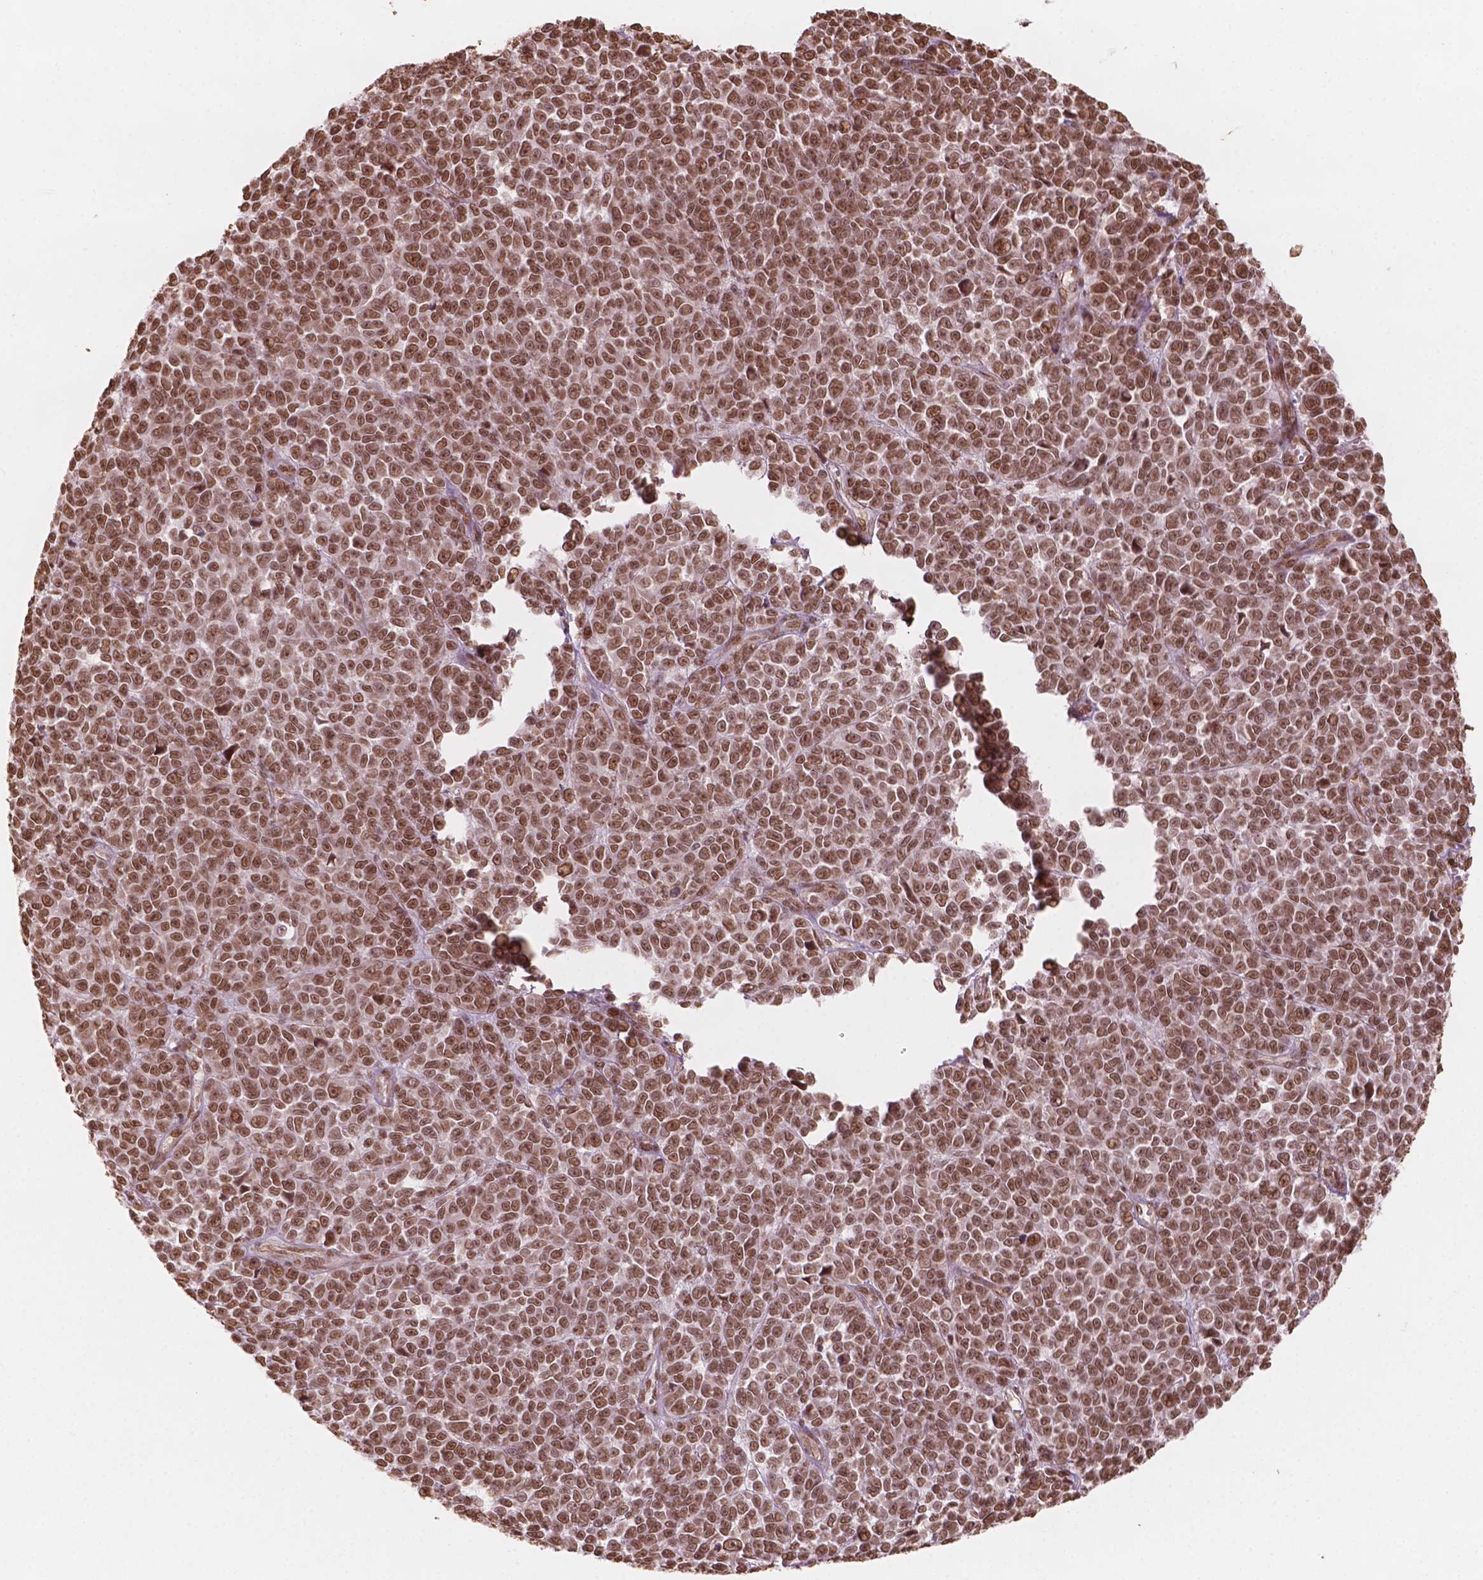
{"staining": {"intensity": "moderate", "quantity": ">75%", "location": "nuclear"}, "tissue": "melanoma", "cell_type": "Tumor cells", "image_type": "cancer", "snomed": [{"axis": "morphology", "description": "Malignant melanoma, NOS"}, {"axis": "topography", "description": "Skin"}], "caption": "There is medium levels of moderate nuclear positivity in tumor cells of melanoma, as demonstrated by immunohistochemical staining (brown color).", "gene": "GTF3C5", "patient": {"sex": "female", "age": 95}}